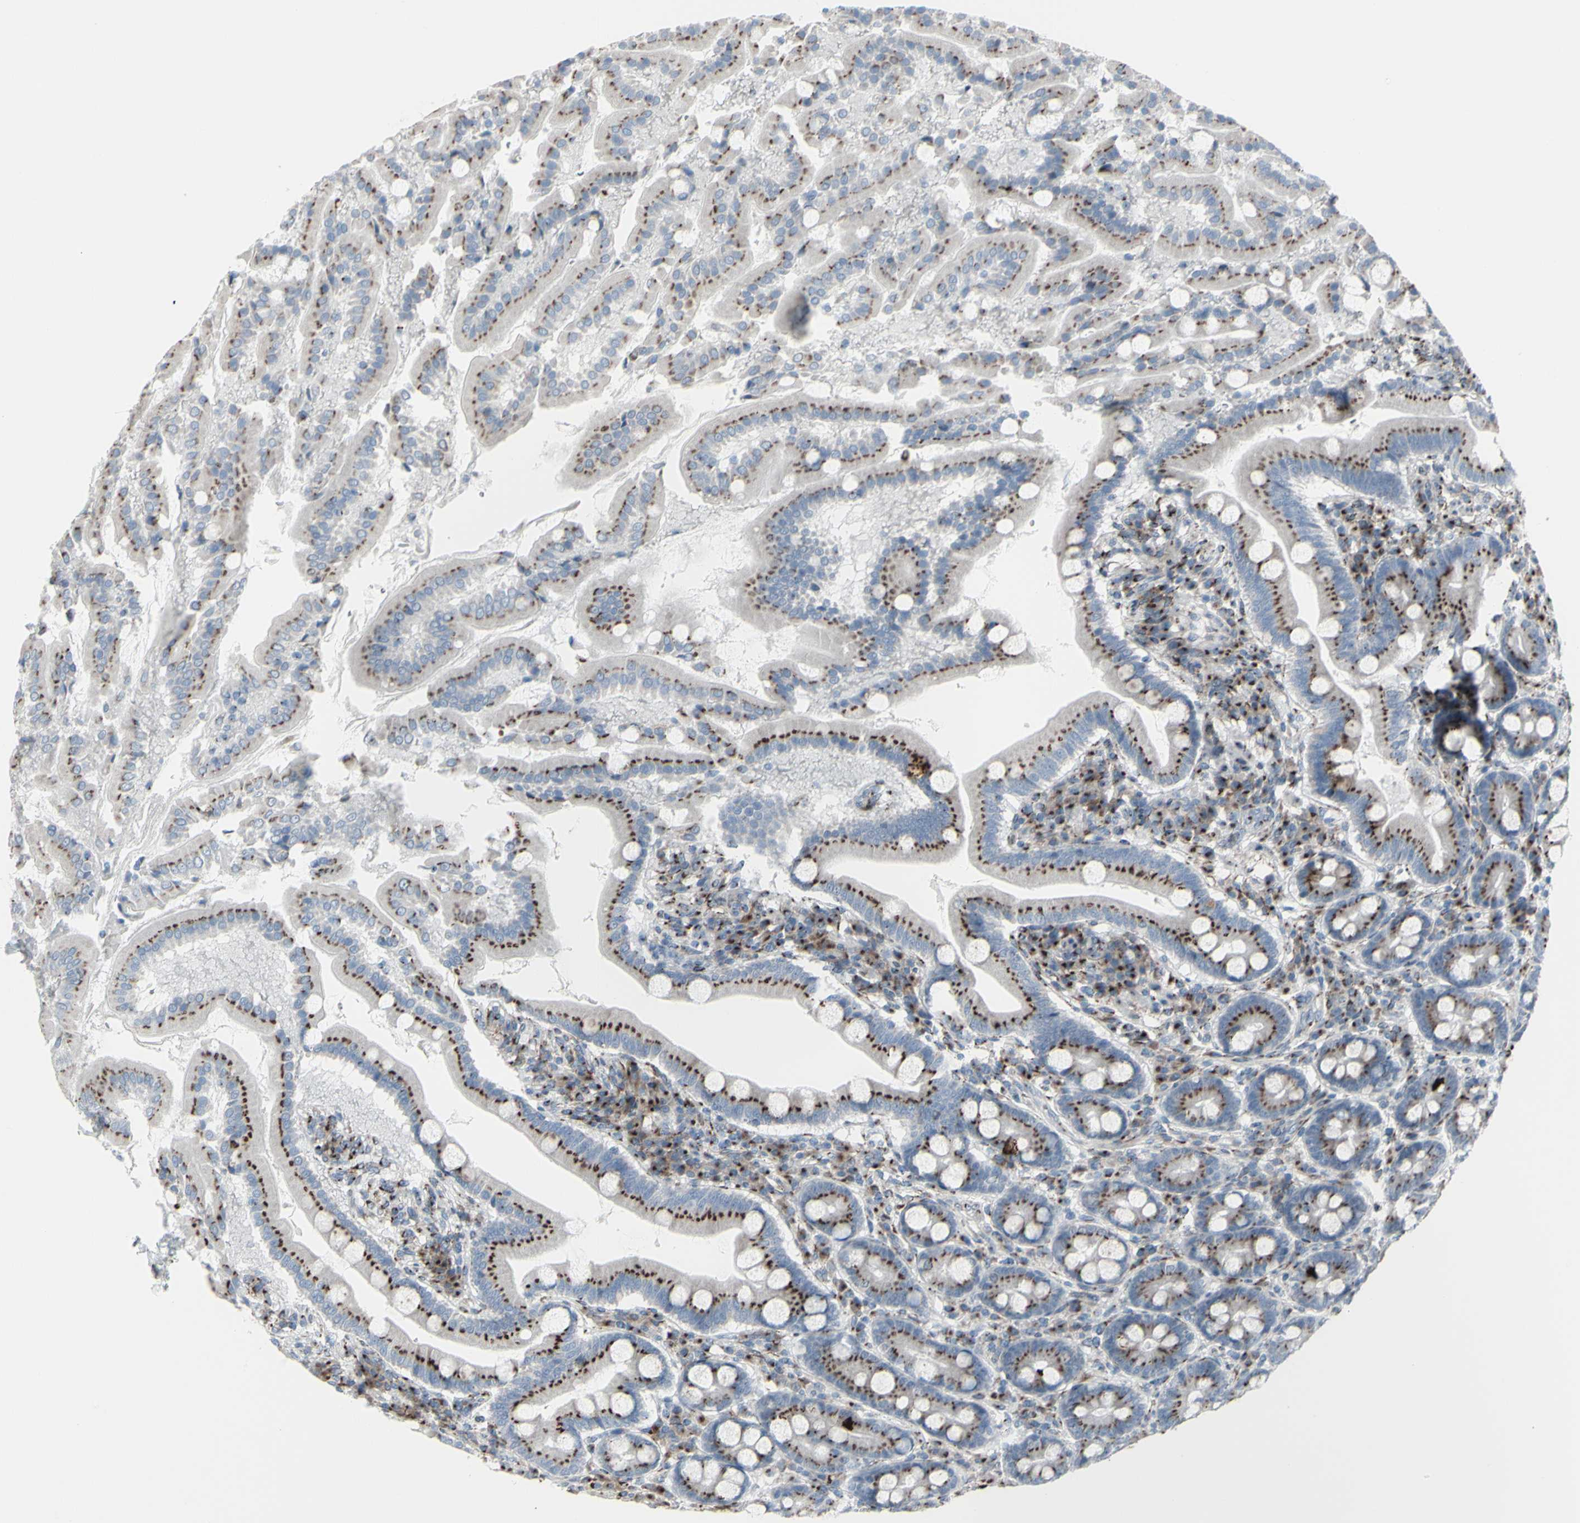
{"staining": {"intensity": "strong", "quantity": "25%-75%", "location": "cytoplasmic/membranous"}, "tissue": "duodenum", "cell_type": "Glandular cells", "image_type": "normal", "snomed": [{"axis": "morphology", "description": "Normal tissue, NOS"}, {"axis": "topography", "description": "Duodenum"}], "caption": "The photomicrograph exhibits a brown stain indicating the presence of a protein in the cytoplasmic/membranous of glandular cells in duodenum.", "gene": "GLG1", "patient": {"sex": "male", "age": 50}}